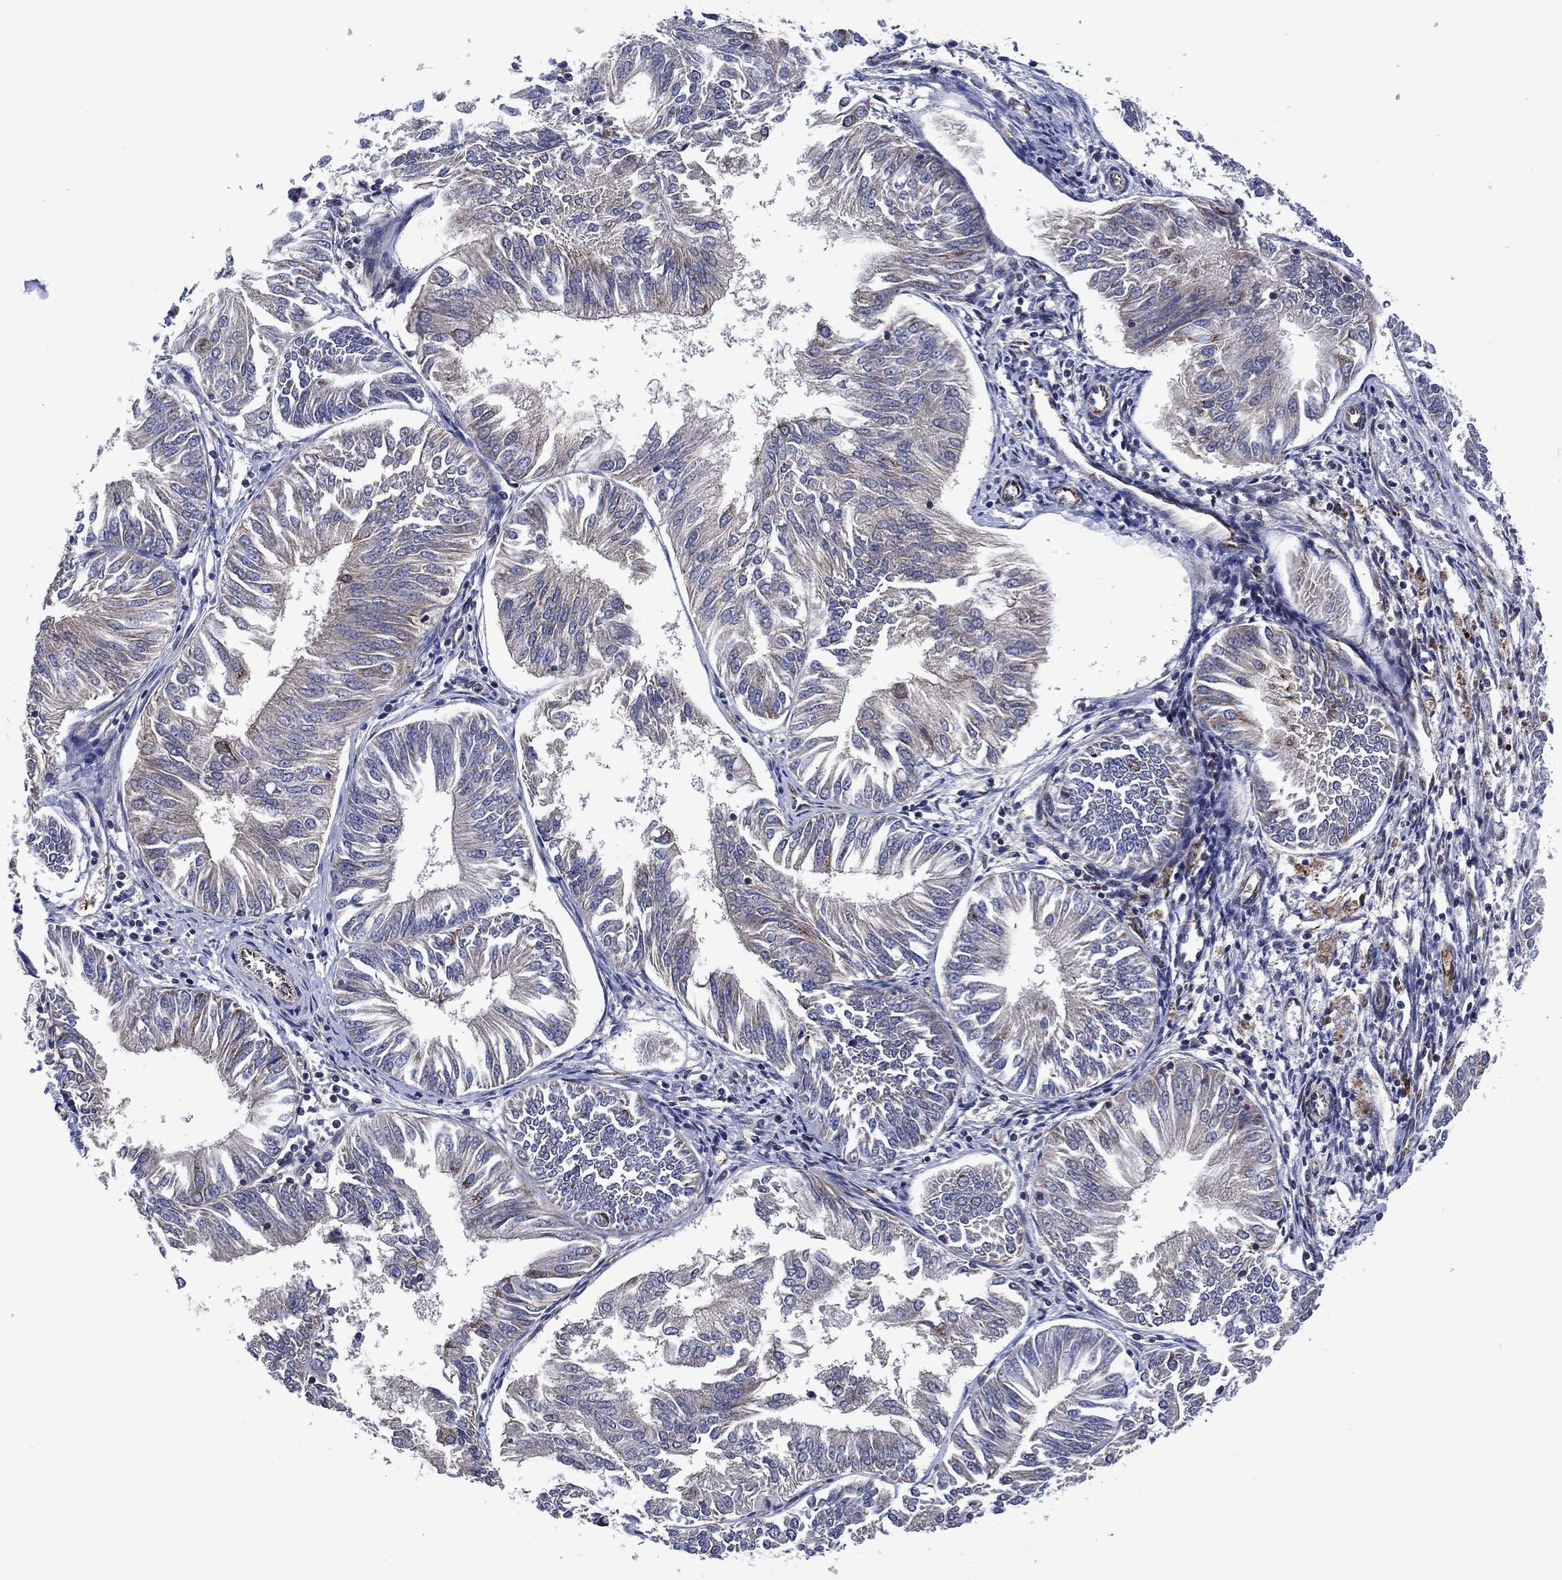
{"staining": {"intensity": "negative", "quantity": "none", "location": "none"}, "tissue": "endometrial cancer", "cell_type": "Tumor cells", "image_type": "cancer", "snomed": [{"axis": "morphology", "description": "Adenocarcinoma, NOS"}, {"axis": "topography", "description": "Endometrium"}], "caption": "Tumor cells show no significant protein positivity in endometrial cancer. The staining was performed using DAB (3,3'-diaminobenzidine) to visualize the protein expression in brown, while the nuclei were stained in blue with hematoxylin (Magnification: 20x).", "gene": "HTD2", "patient": {"sex": "female", "age": 58}}